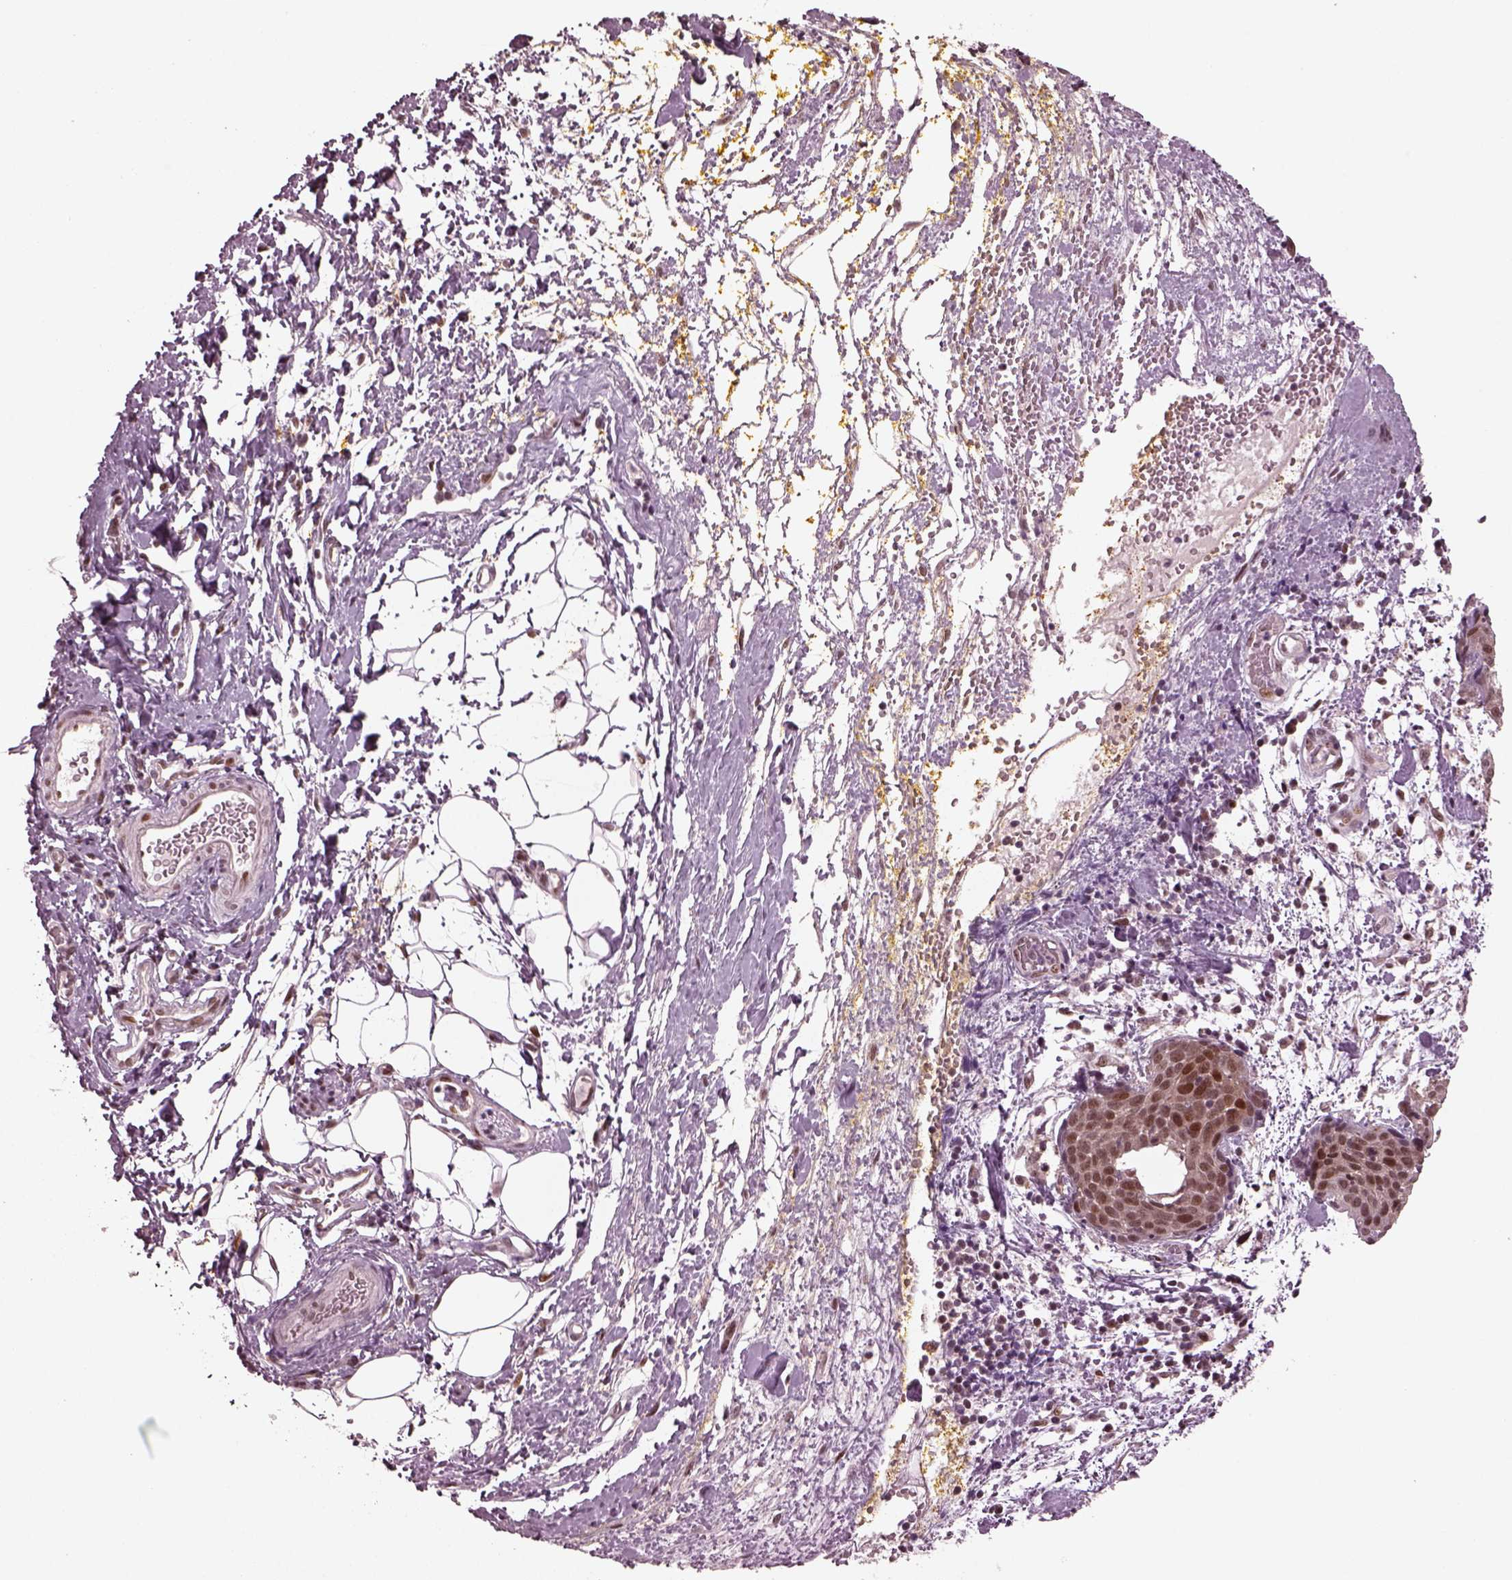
{"staining": {"intensity": "moderate", "quantity": "<25%", "location": "nuclear"}, "tissue": "cervical cancer", "cell_type": "Tumor cells", "image_type": "cancer", "snomed": [{"axis": "morphology", "description": "Squamous cell carcinoma, NOS"}, {"axis": "topography", "description": "Cervix"}], "caption": "The photomicrograph shows staining of cervical squamous cell carcinoma, revealing moderate nuclear protein staining (brown color) within tumor cells.", "gene": "TRIB3", "patient": {"sex": "female", "age": 39}}